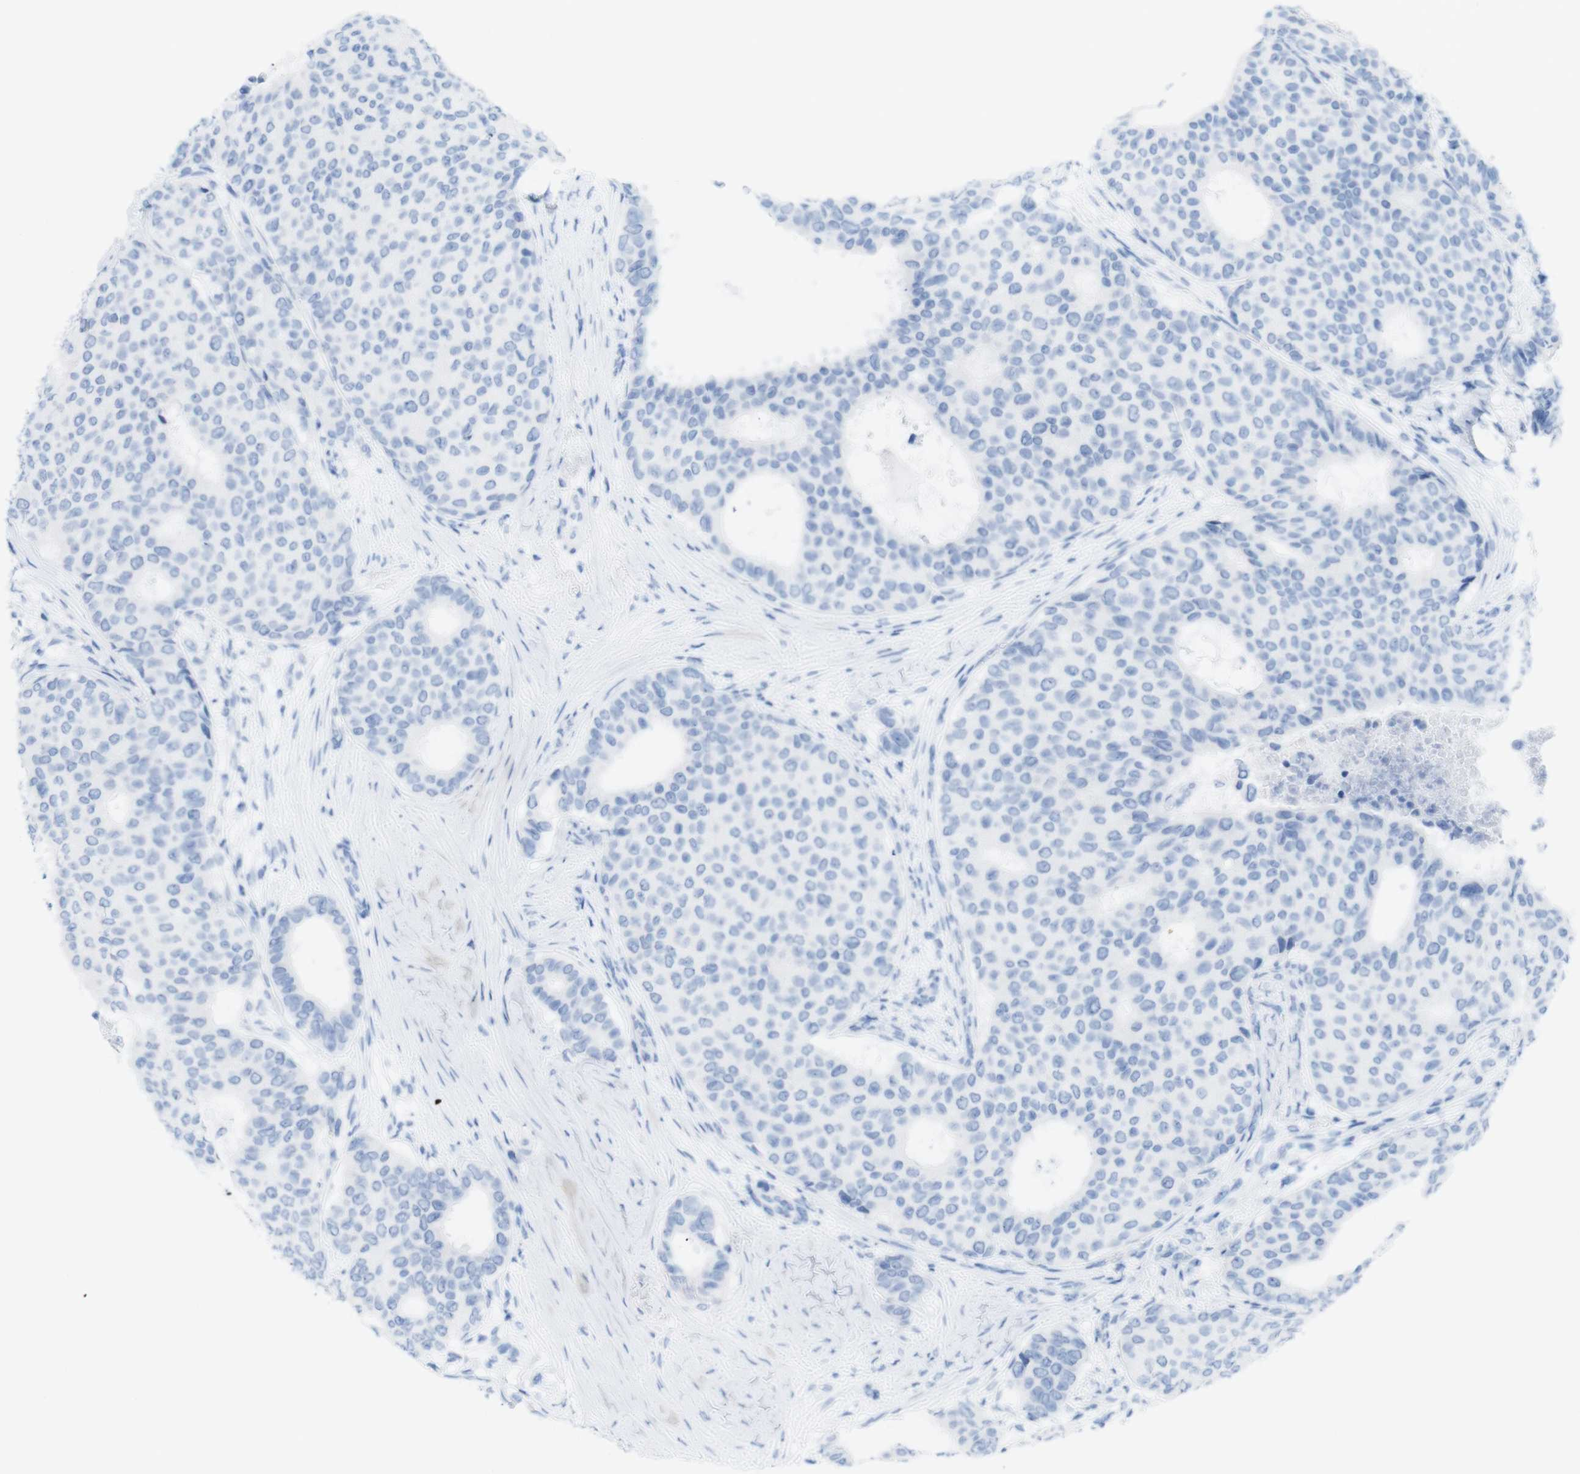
{"staining": {"intensity": "negative", "quantity": "none", "location": "none"}, "tissue": "breast cancer", "cell_type": "Tumor cells", "image_type": "cancer", "snomed": [{"axis": "morphology", "description": "Duct carcinoma"}, {"axis": "topography", "description": "Breast"}], "caption": "DAB immunohistochemical staining of human breast cancer (intraductal carcinoma) reveals no significant staining in tumor cells. (IHC, brightfield microscopy, high magnification).", "gene": "MYH7", "patient": {"sex": "female", "age": 75}}